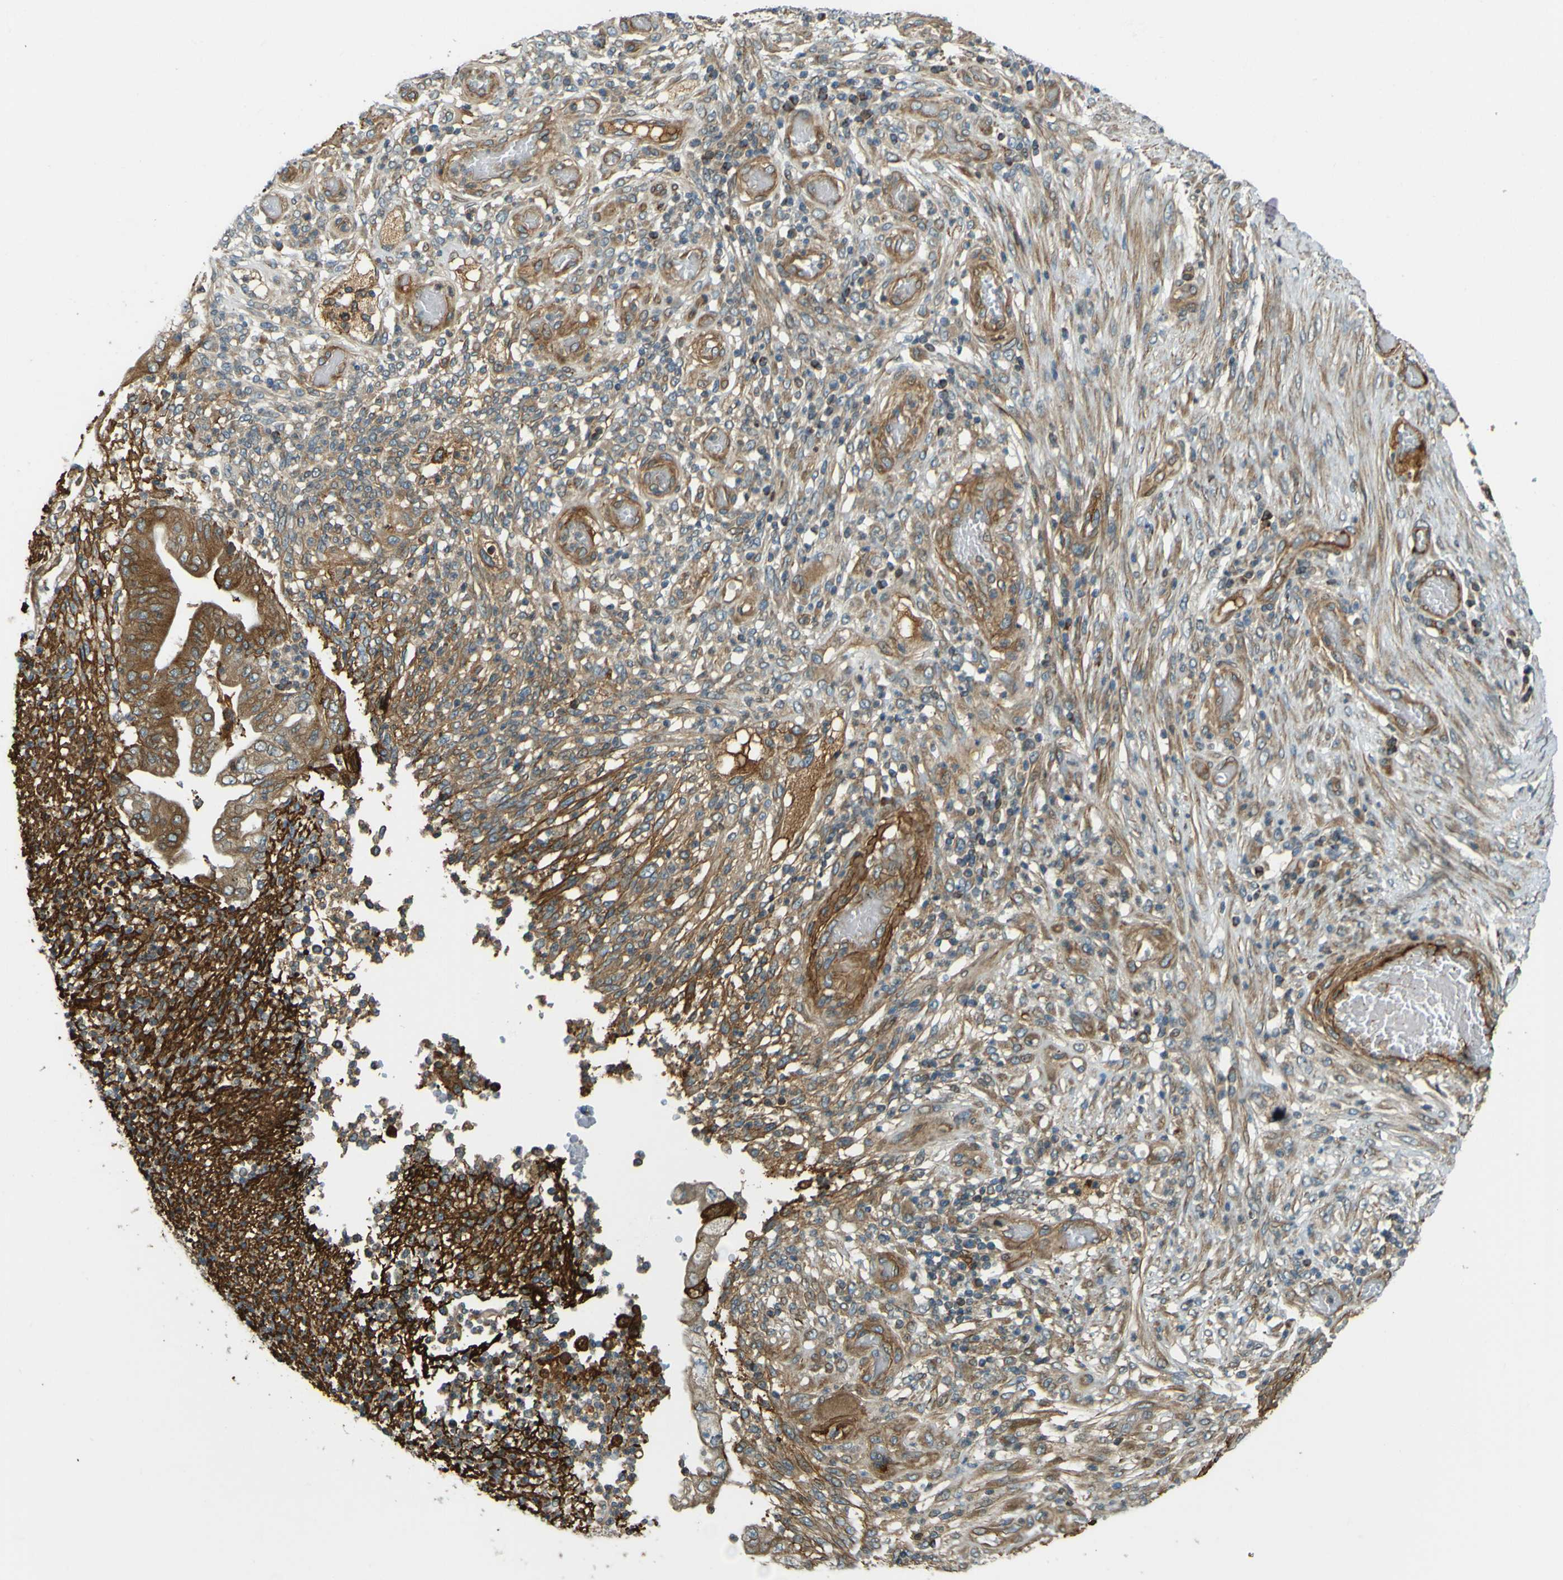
{"staining": {"intensity": "moderate", "quantity": "<25%", "location": "cytoplasmic/membranous"}, "tissue": "stomach cancer", "cell_type": "Tumor cells", "image_type": "cancer", "snomed": [{"axis": "morphology", "description": "Adenocarcinoma, NOS"}, {"axis": "topography", "description": "Stomach"}], "caption": "Immunohistochemistry staining of stomach cancer (adenocarcinoma), which reveals low levels of moderate cytoplasmic/membranous positivity in about <25% of tumor cells indicating moderate cytoplasmic/membranous protein staining. The staining was performed using DAB (3,3'-diaminobenzidine) (brown) for protein detection and nuclei were counterstained in hematoxylin (blue).", "gene": "LPCAT1", "patient": {"sex": "female", "age": 73}}